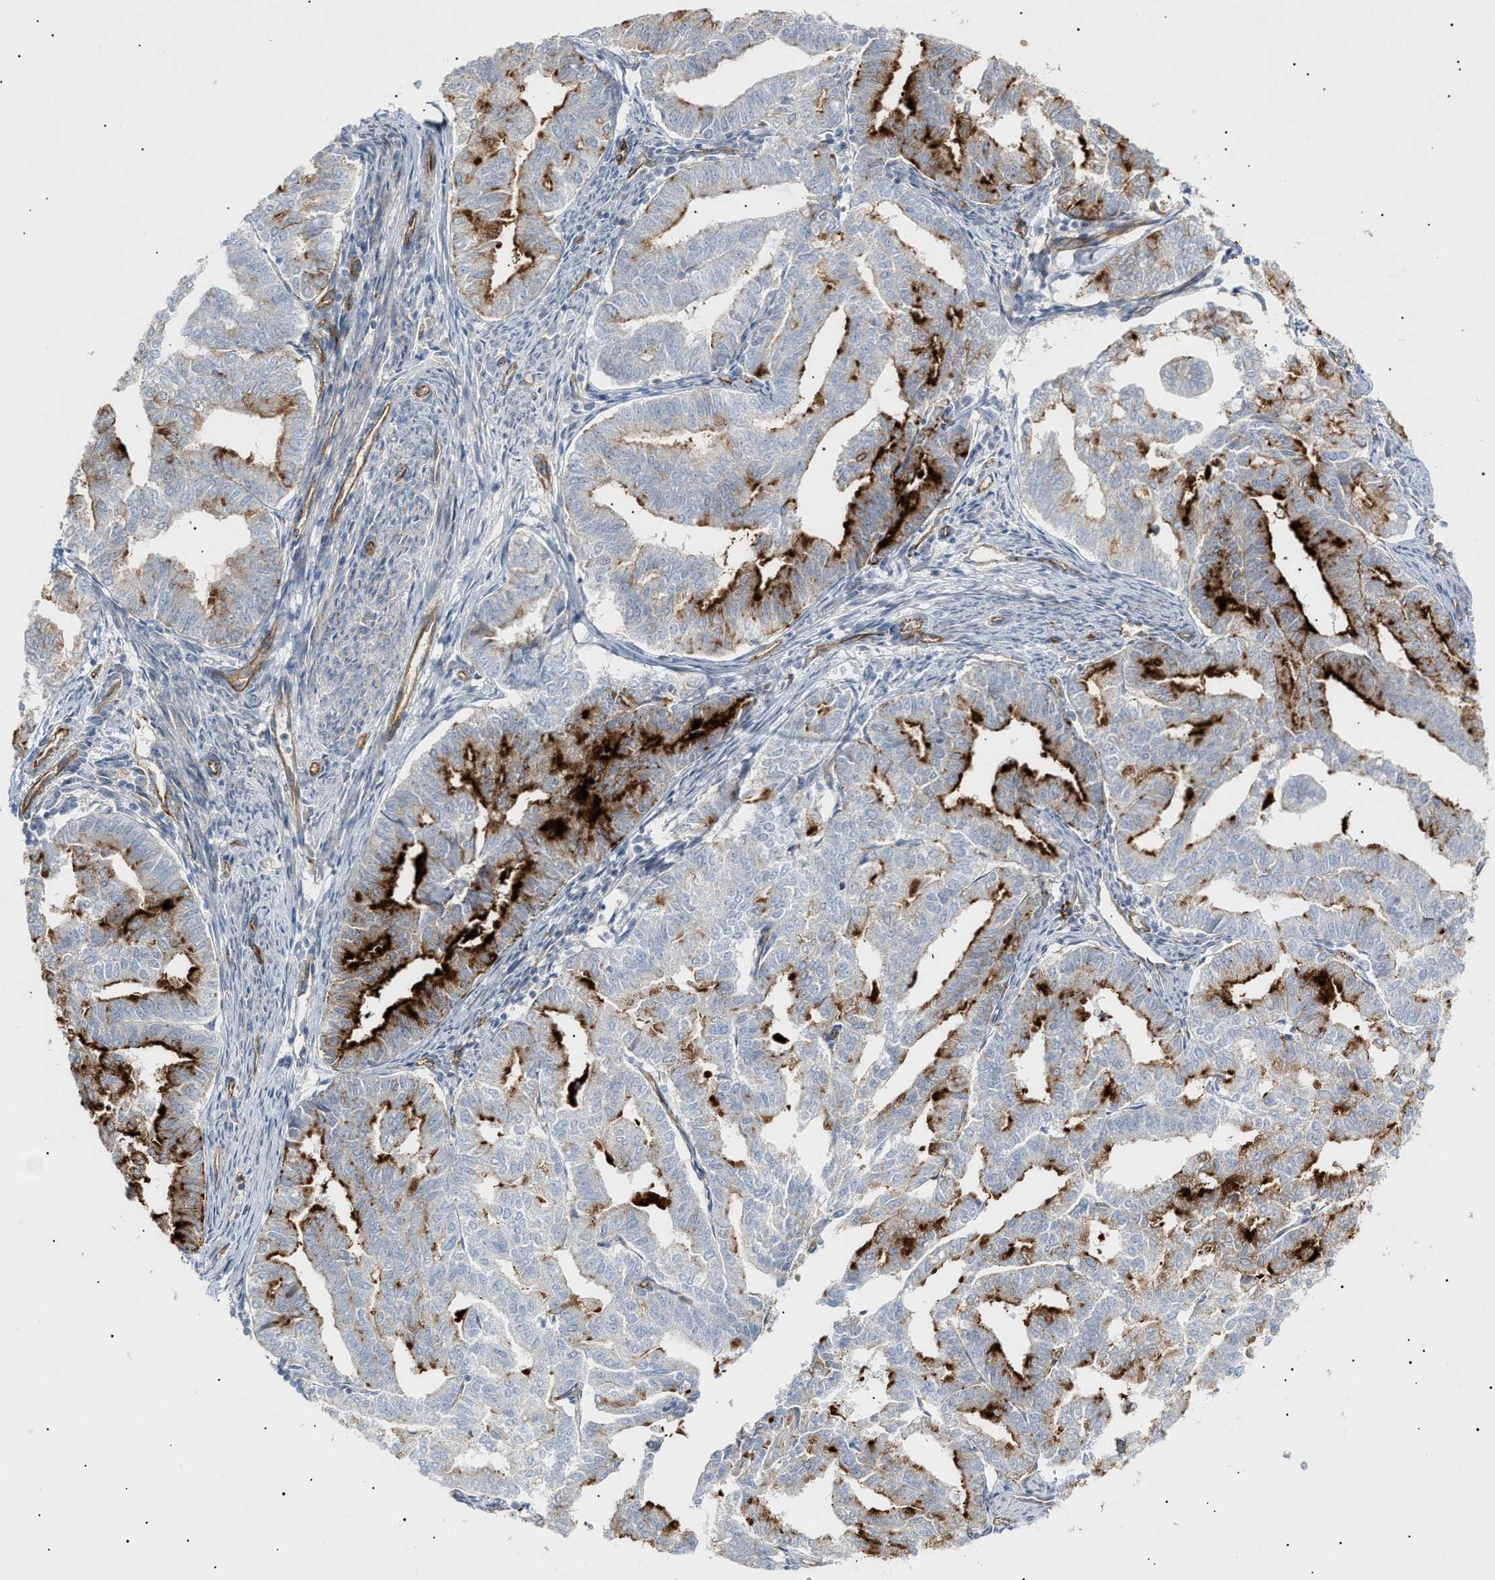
{"staining": {"intensity": "strong", "quantity": "25%-75%", "location": "cytoplasmic/membranous"}, "tissue": "endometrial cancer", "cell_type": "Tumor cells", "image_type": "cancer", "snomed": [{"axis": "morphology", "description": "Adenocarcinoma, NOS"}, {"axis": "topography", "description": "Endometrium"}], "caption": "This is an image of immunohistochemistry (IHC) staining of adenocarcinoma (endometrial), which shows strong positivity in the cytoplasmic/membranous of tumor cells.", "gene": "ZFHX2", "patient": {"sex": "female", "age": 79}}